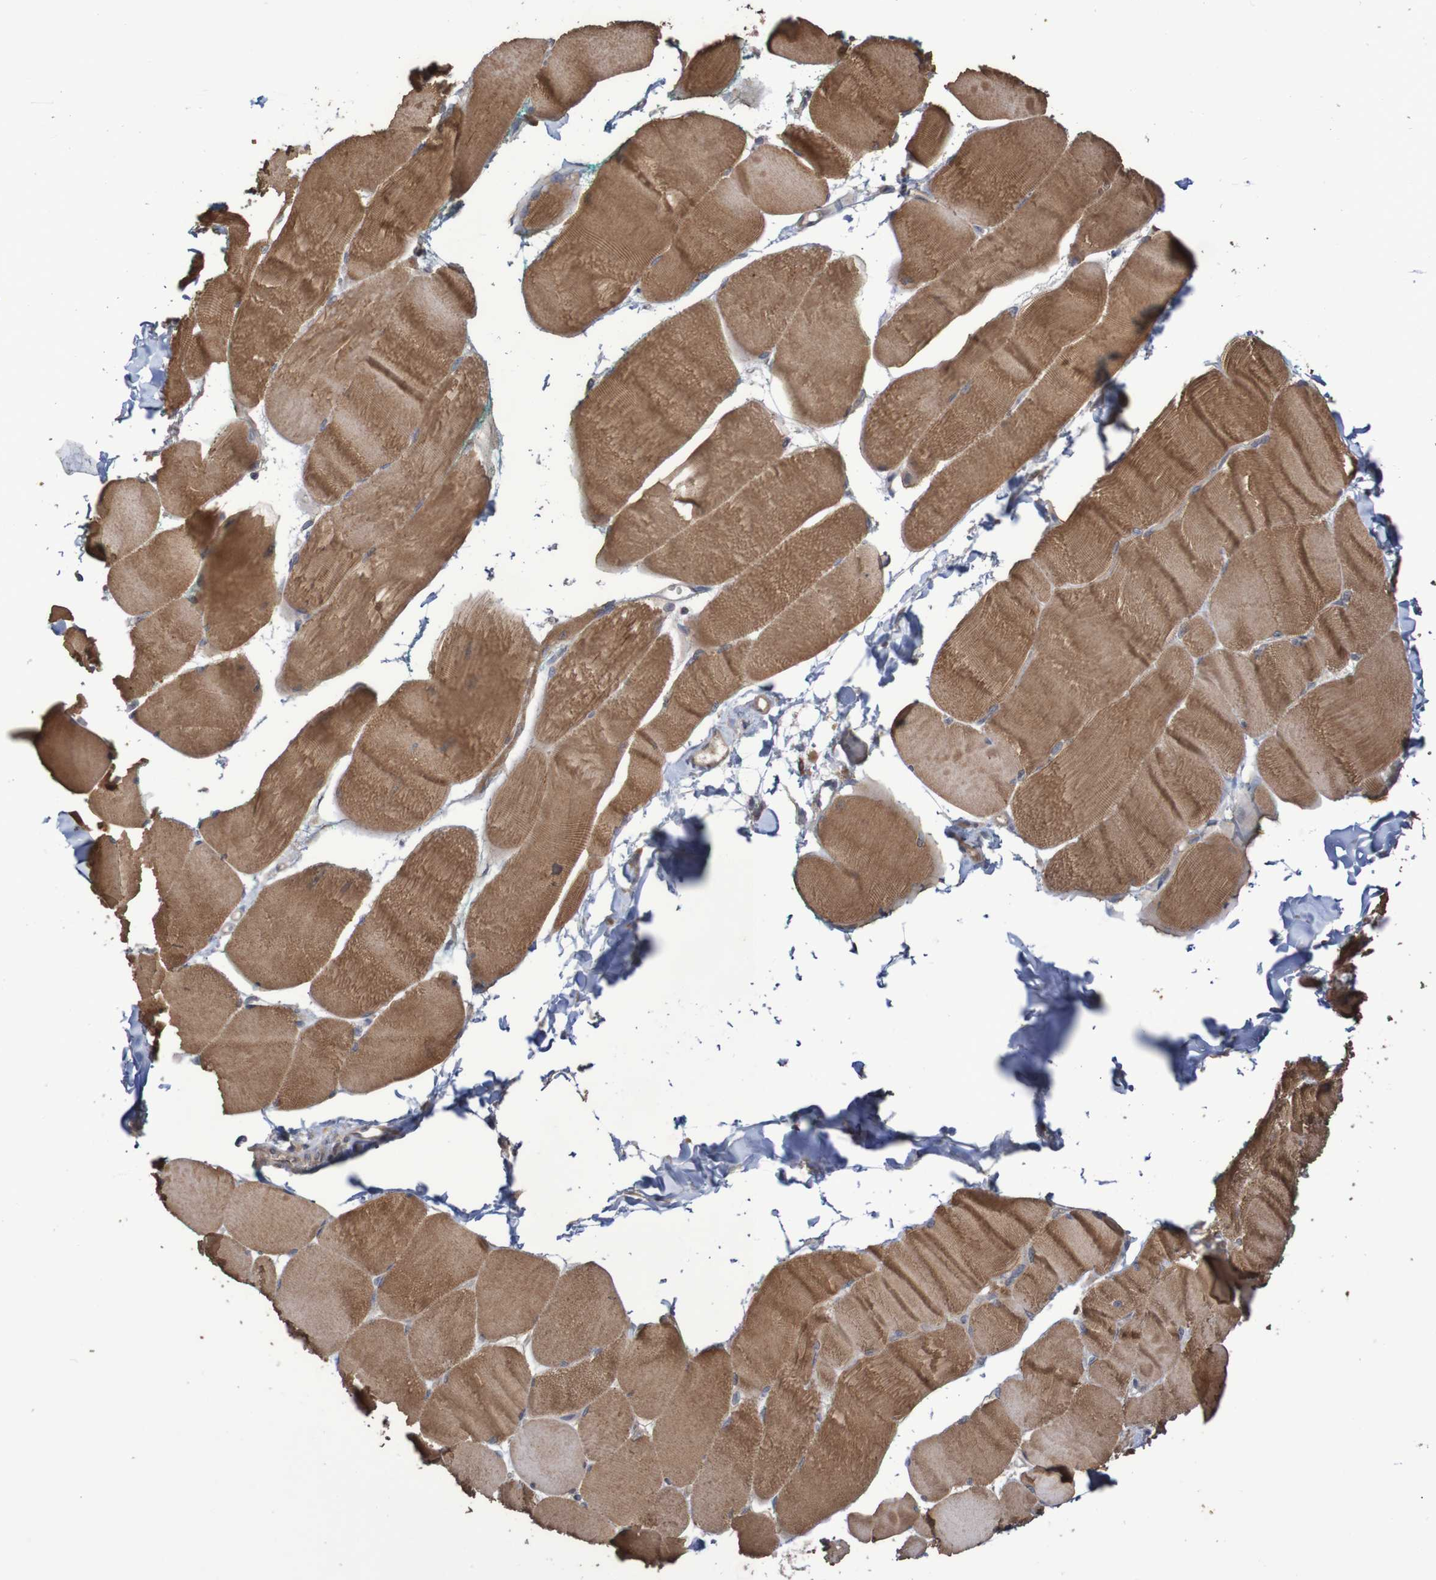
{"staining": {"intensity": "moderate", "quantity": ">75%", "location": "cytoplasmic/membranous"}, "tissue": "skeletal muscle", "cell_type": "Myocytes", "image_type": "normal", "snomed": [{"axis": "morphology", "description": "Normal tissue, NOS"}, {"axis": "morphology", "description": "Squamous cell carcinoma, NOS"}, {"axis": "topography", "description": "Skeletal muscle"}], "caption": "About >75% of myocytes in unremarkable skeletal muscle display moderate cytoplasmic/membranous protein positivity as visualized by brown immunohistochemical staining.", "gene": "PHYH", "patient": {"sex": "male", "age": 51}}